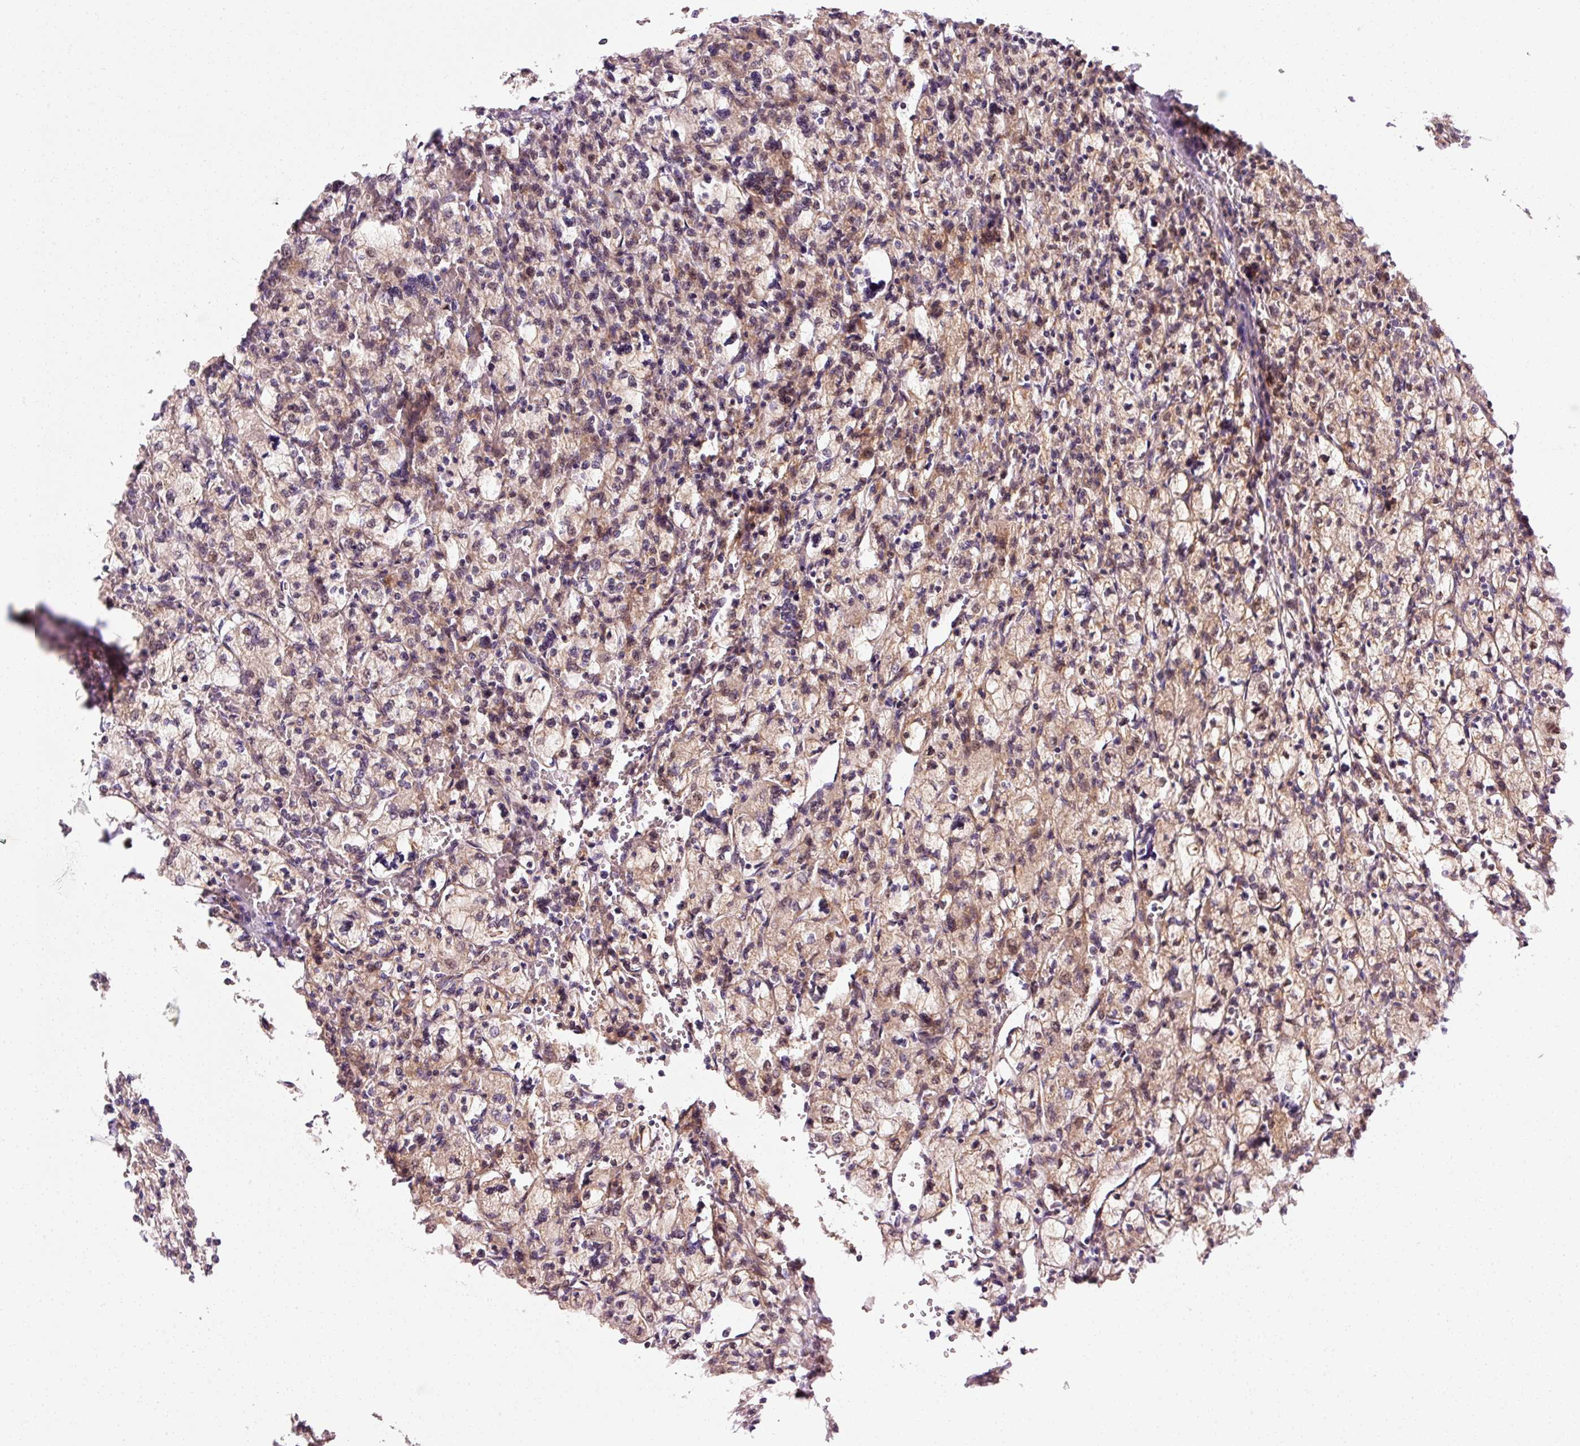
{"staining": {"intensity": "weak", "quantity": "25%-75%", "location": "cytoplasmic/membranous"}, "tissue": "renal cancer", "cell_type": "Tumor cells", "image_type": "cancer", "snomed": [{"axis": "morphology", "description": "Adenocarcinoma, NOS"}, {"axis": "topography", "description": "Kidney"}], "caption": "Human renal adenocarcinoma stained with a brown dye exhibits weak cytoplasmic/membranous positive staining in about 25%-75% of tumor cells.", "gene": "PPP1R14B", "patient": {"sex": "female", "age": 83}}